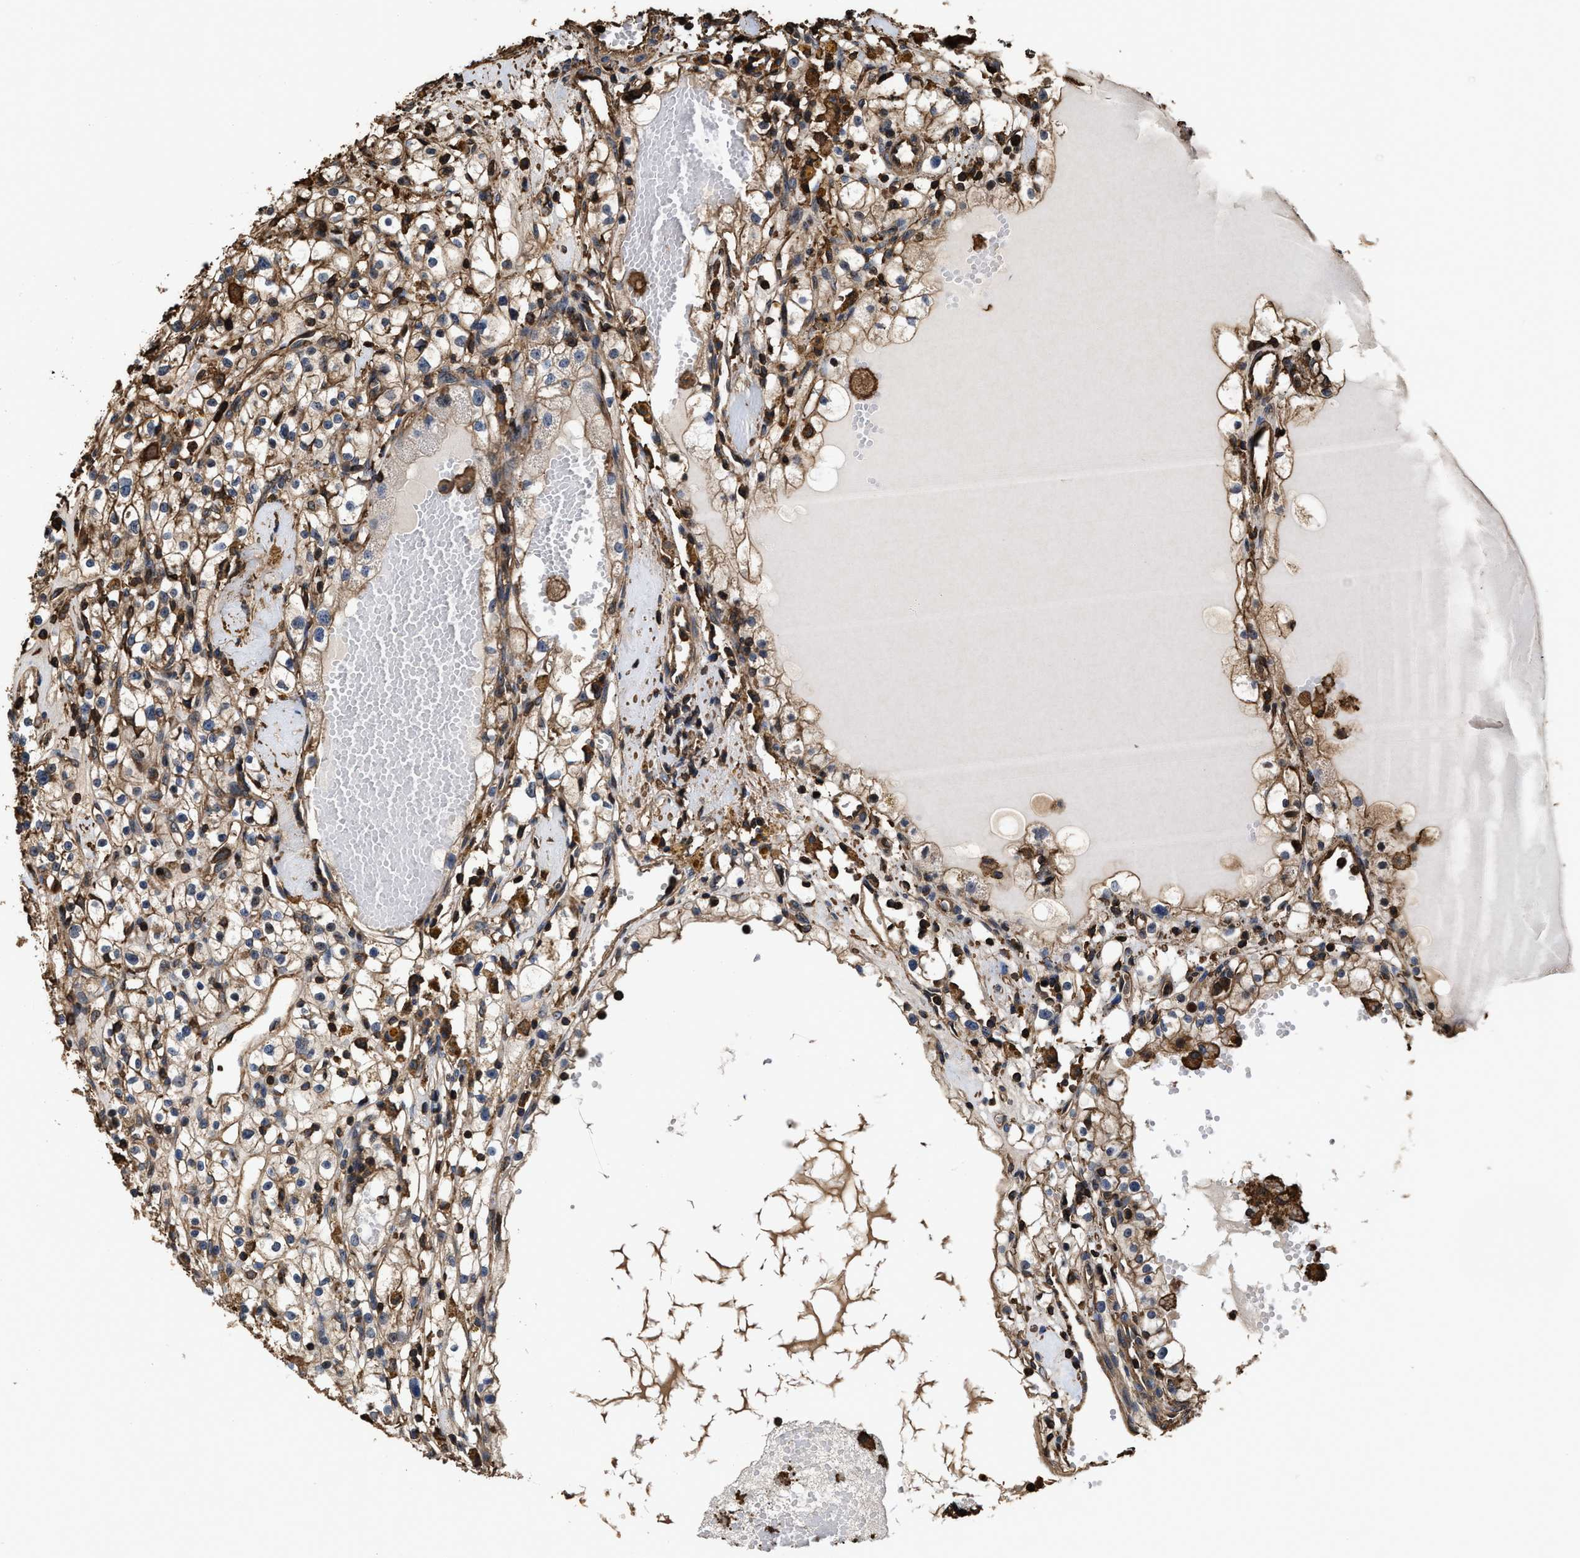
{"staining": {"intensity": "weak", "quantity": "25%-75%", "location": "cytoplasmic/membranous"}, "tissue": "renal cancer", "cell_type": "Tumor cells", "image_type": "cancer", "snomed": [{"axis": "morphology", "description": "Adenocarcinoma, NOS"}, {"axis": "topography", "description": "Kidney"}], "caption": "High-power microscopy captured an IHC photomicrograph of renal adenocarcinoma, revealing weak cytoplasmic/membranous expression in about 25%-75% of tumor cells.", "gene": "KBTBD2", "patient": {"sex": "male", "age": 56}}